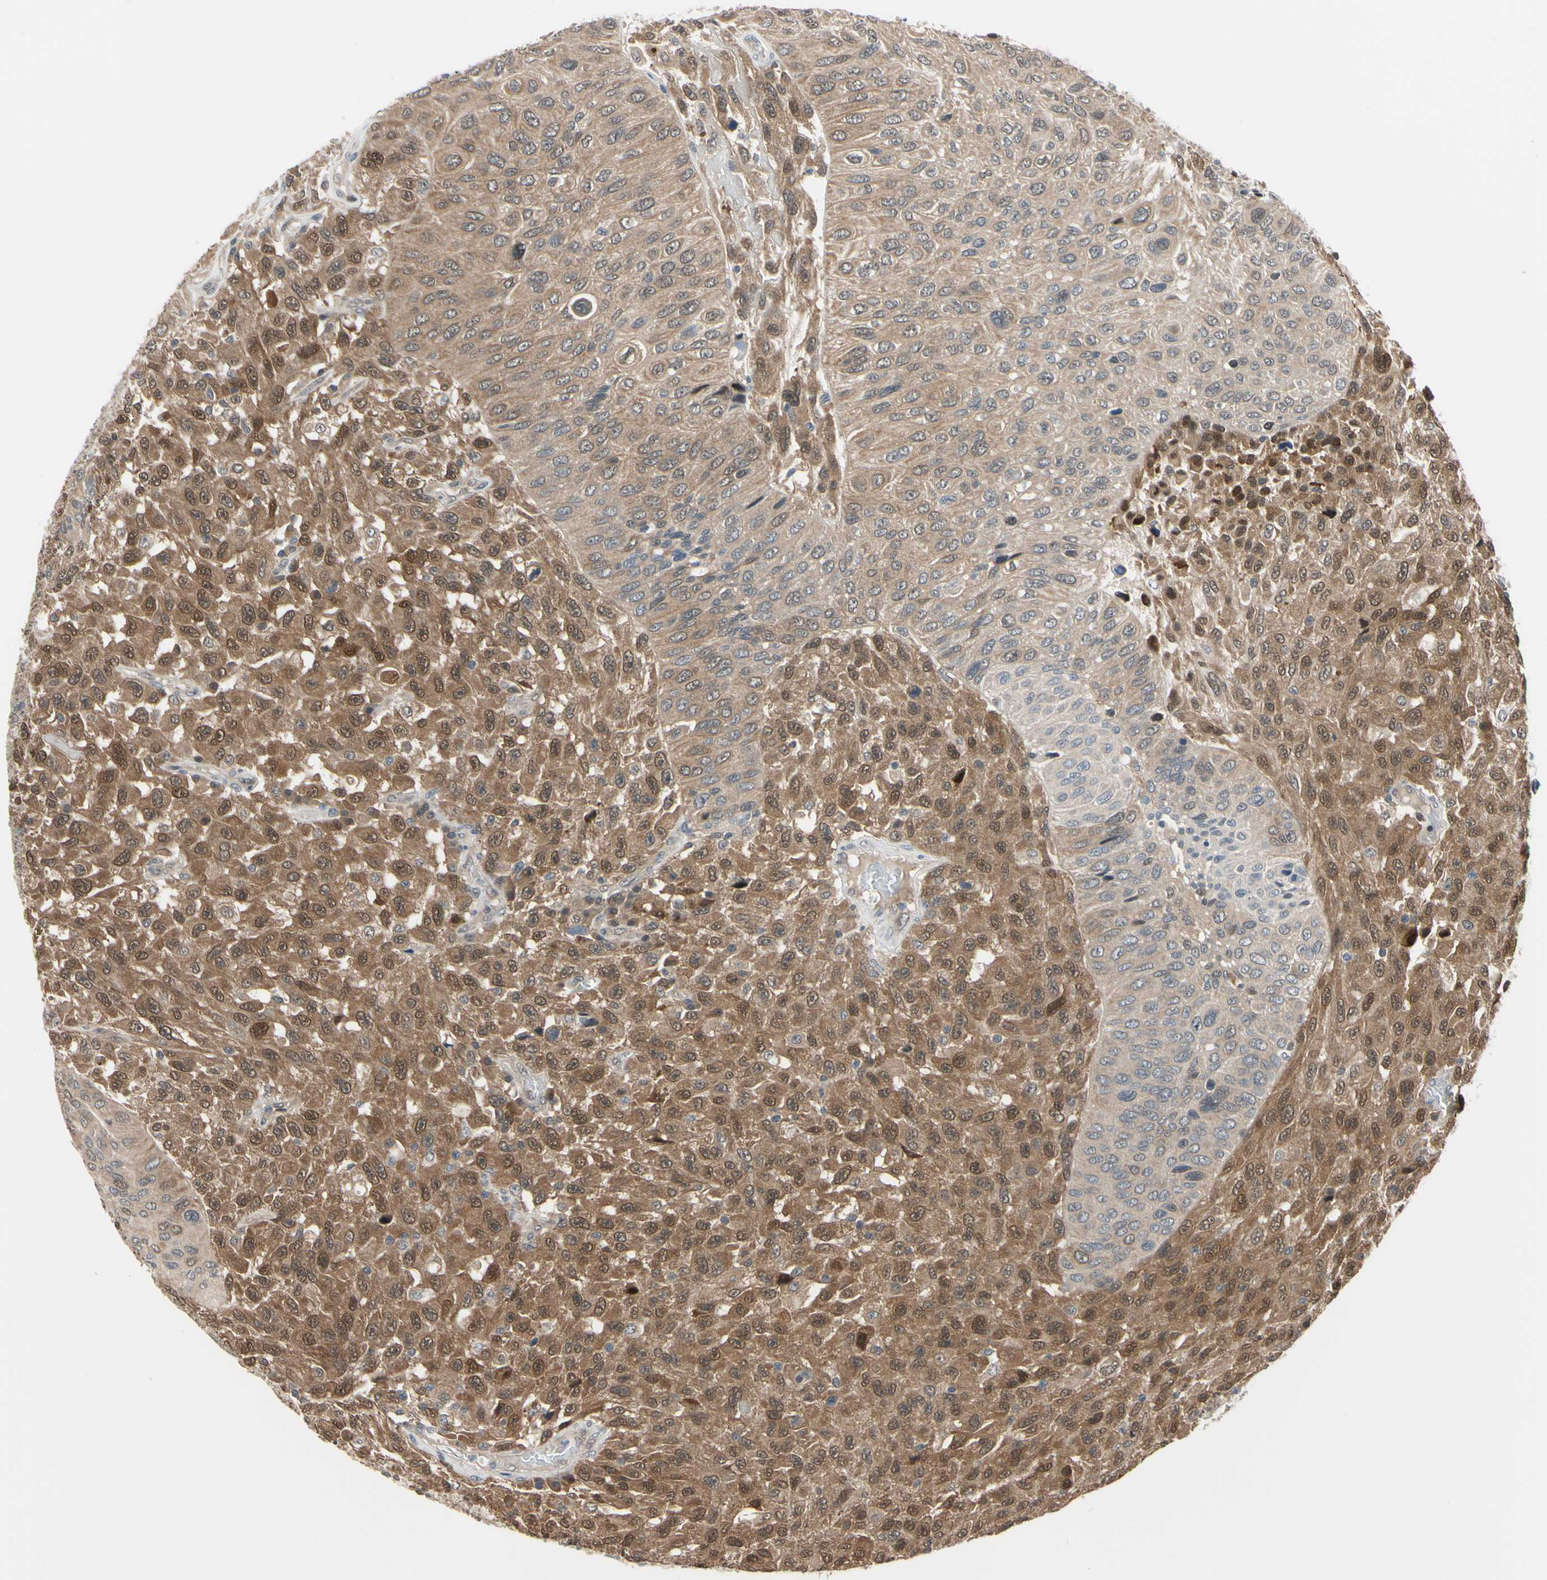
{"staining": {"intensity": "moderate", "quantity": ">75%", "location": "cytoplasmic/membranous,nuclear"}, "tissue": "urothelial cancer", "cell_type": "Tumor cells", "image_type": "cancer", "snomed": [{"axis": "morphology", "description": "Urothelial carcinoma, High grade"}, {"axis": "topography", "description": "Urinary bladder"}], "caption": "Human high-grade urothelial carcinoma stained with a brown dye demonstrates moderate cytoplasmic/membranous and nuclear positive positivity in about >75% of tumor cells.", "gene": "HSPA4", "patient": {"sex": "male", "age": 66}}